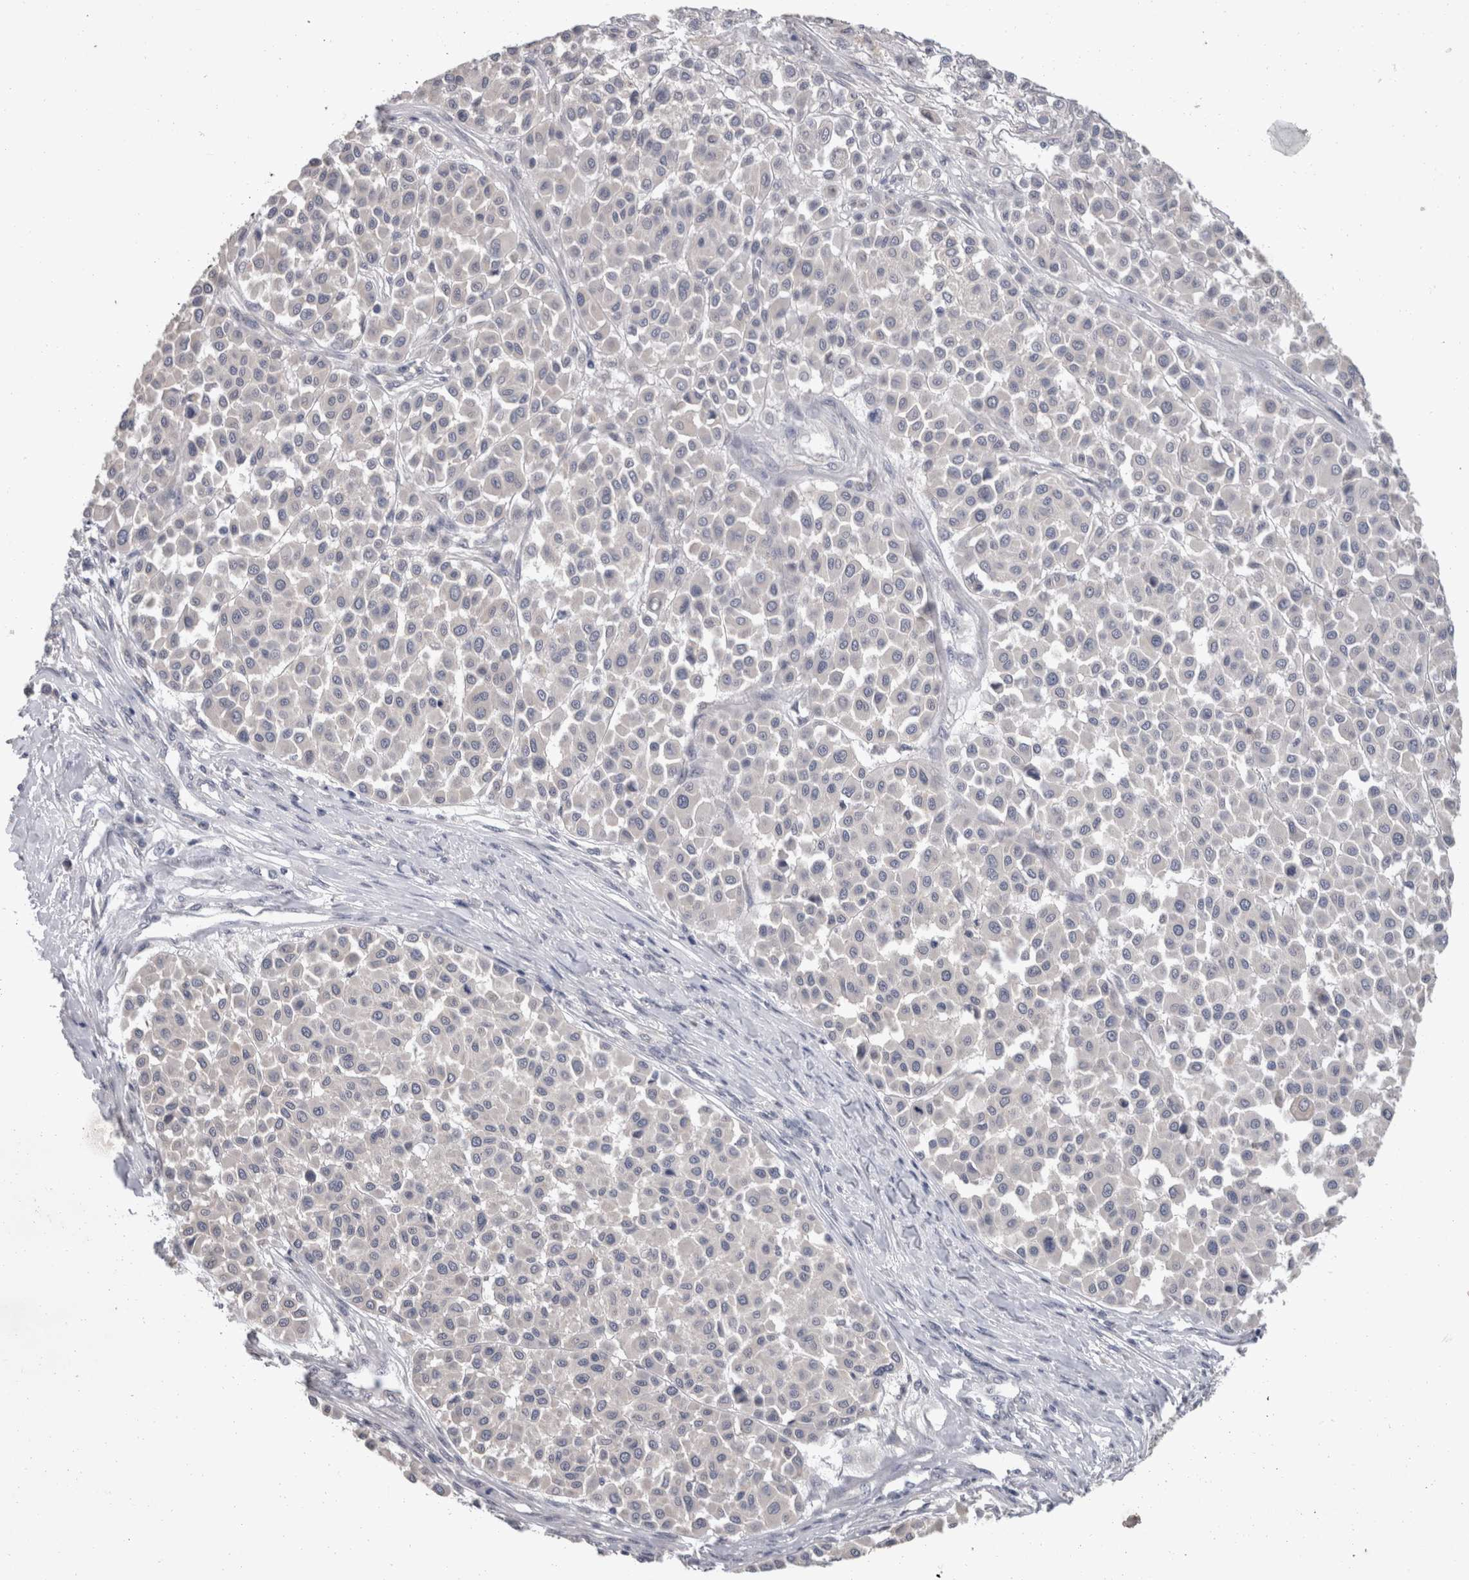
{"staining": {"intensity": "negative", "quantity": "none", "location": "none"}, "tissue": "melanoma", "cell_type": "Tumor cells", "image_type": "cancer", "snomed": [{"axis": "morphology", "description": "Malignant melanoma, Metastatic site"}, {"axis": "topography", "description": "Soft tissue"}], "caption": "IHC micrograph of melanoma stained for a protein (brown), which reveals no positivity in tumor cells.", "gene": "FHOD3", "patient": {"sex": "male", "age": 41}}